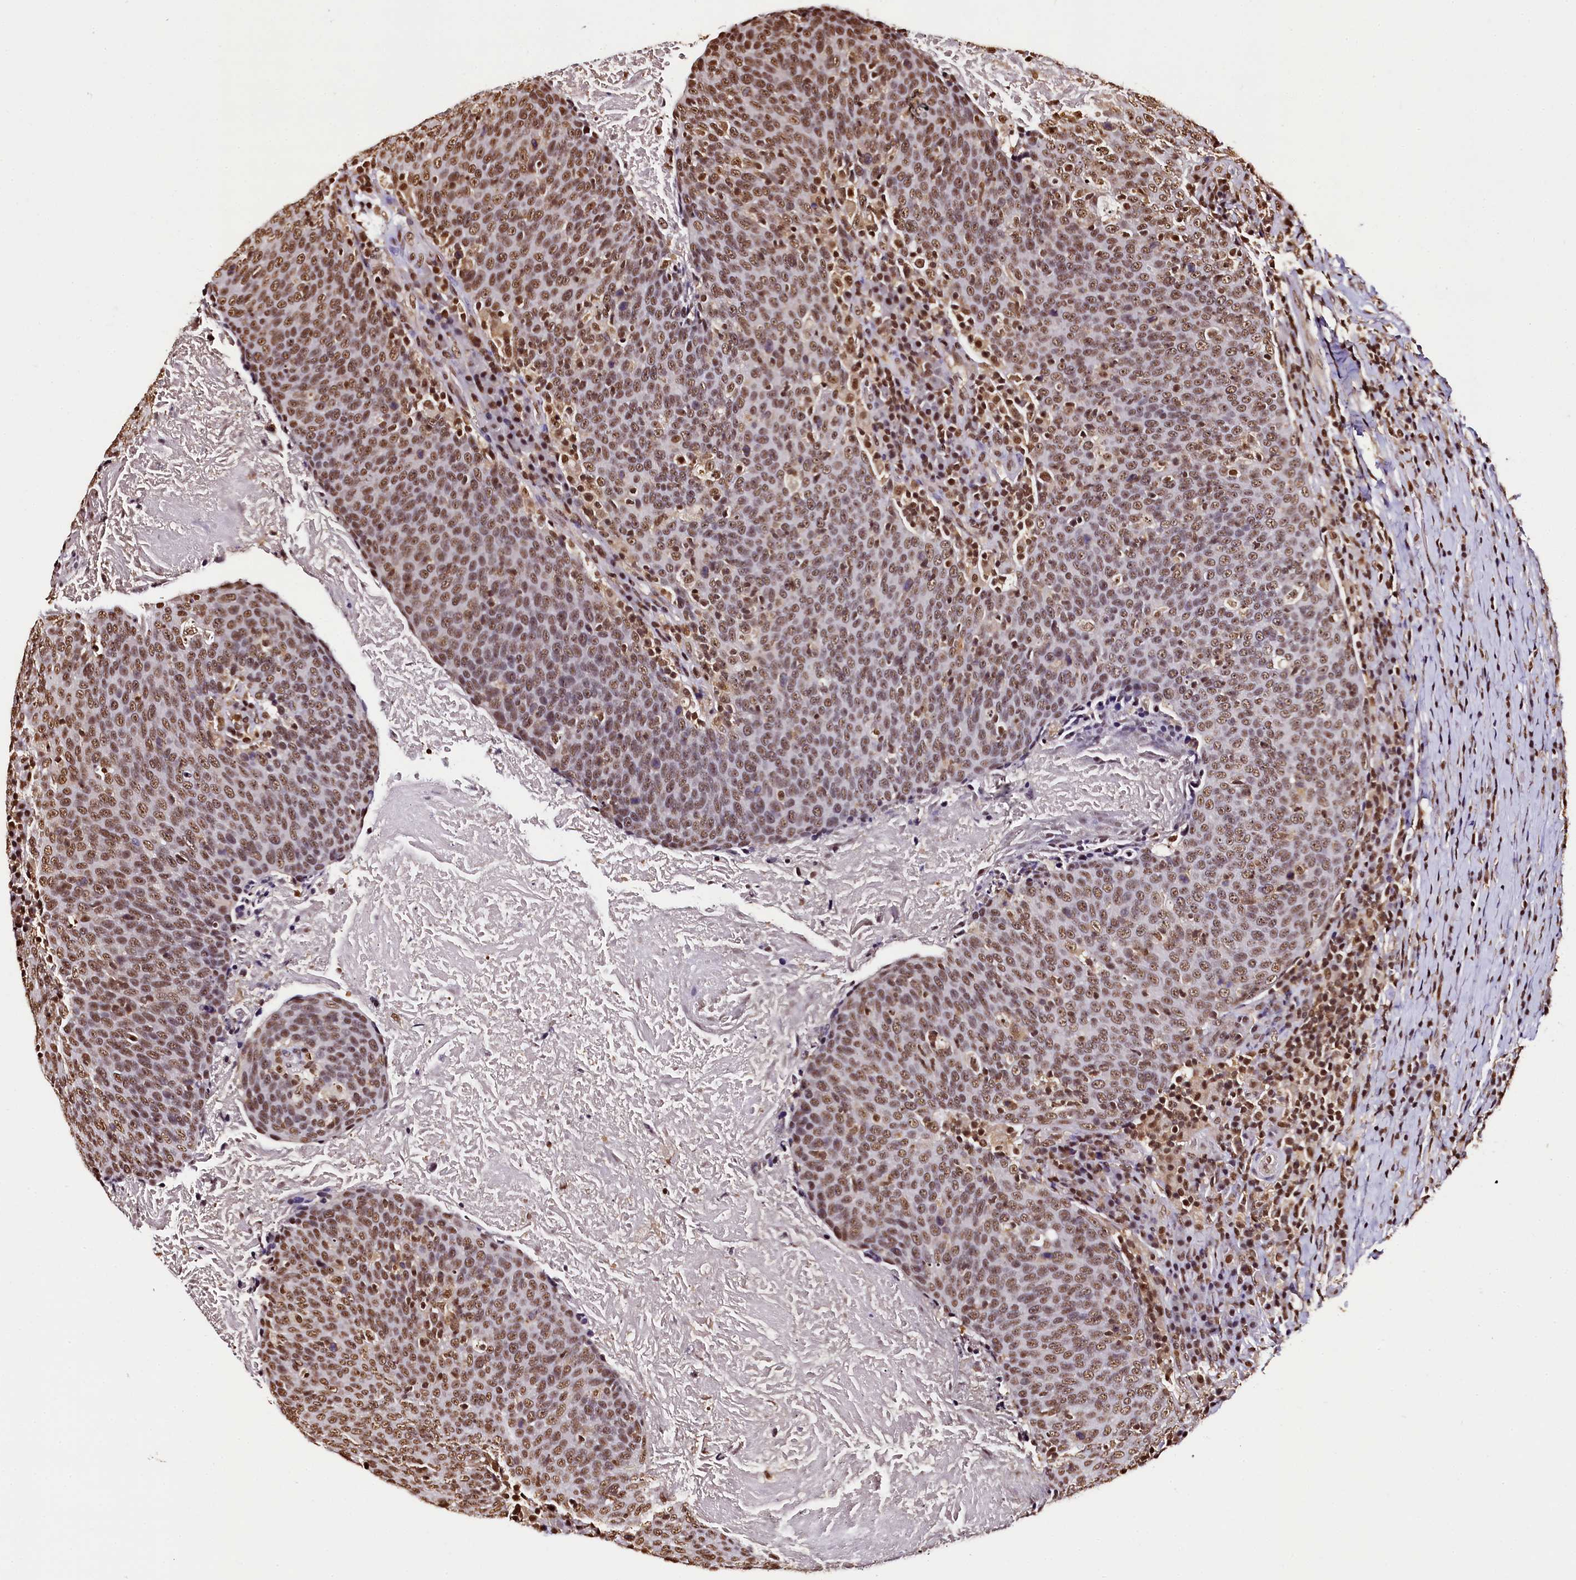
{"staining": {"intensity": "moderate", "quantity": ">75%", "location": "nuclear"}, "tissue": "head and neck cancer", "cell_type": "Tumor cells", "image_type": "cancer", "snomed": [{"axis": "morphology", "description": "Squamous cell carcinoma, NOS"}, {"axis": "morphology", "description": "Squamous cell carcinoma, metastatic, NOS"}, {"axis": "topography", "description": "Lymph node"}, {"axis": "topography", "description": "Head-Neck"}], "caption": "Head and neck cancer (metastatic squamous cell carcinoma) tissue shows moderate nuclear expression in approximately >75% of tumor cells, visualized by immunohistochemistry.", "gene": "SNRPD2", "patient": {"sex": "male", "age": 62}}